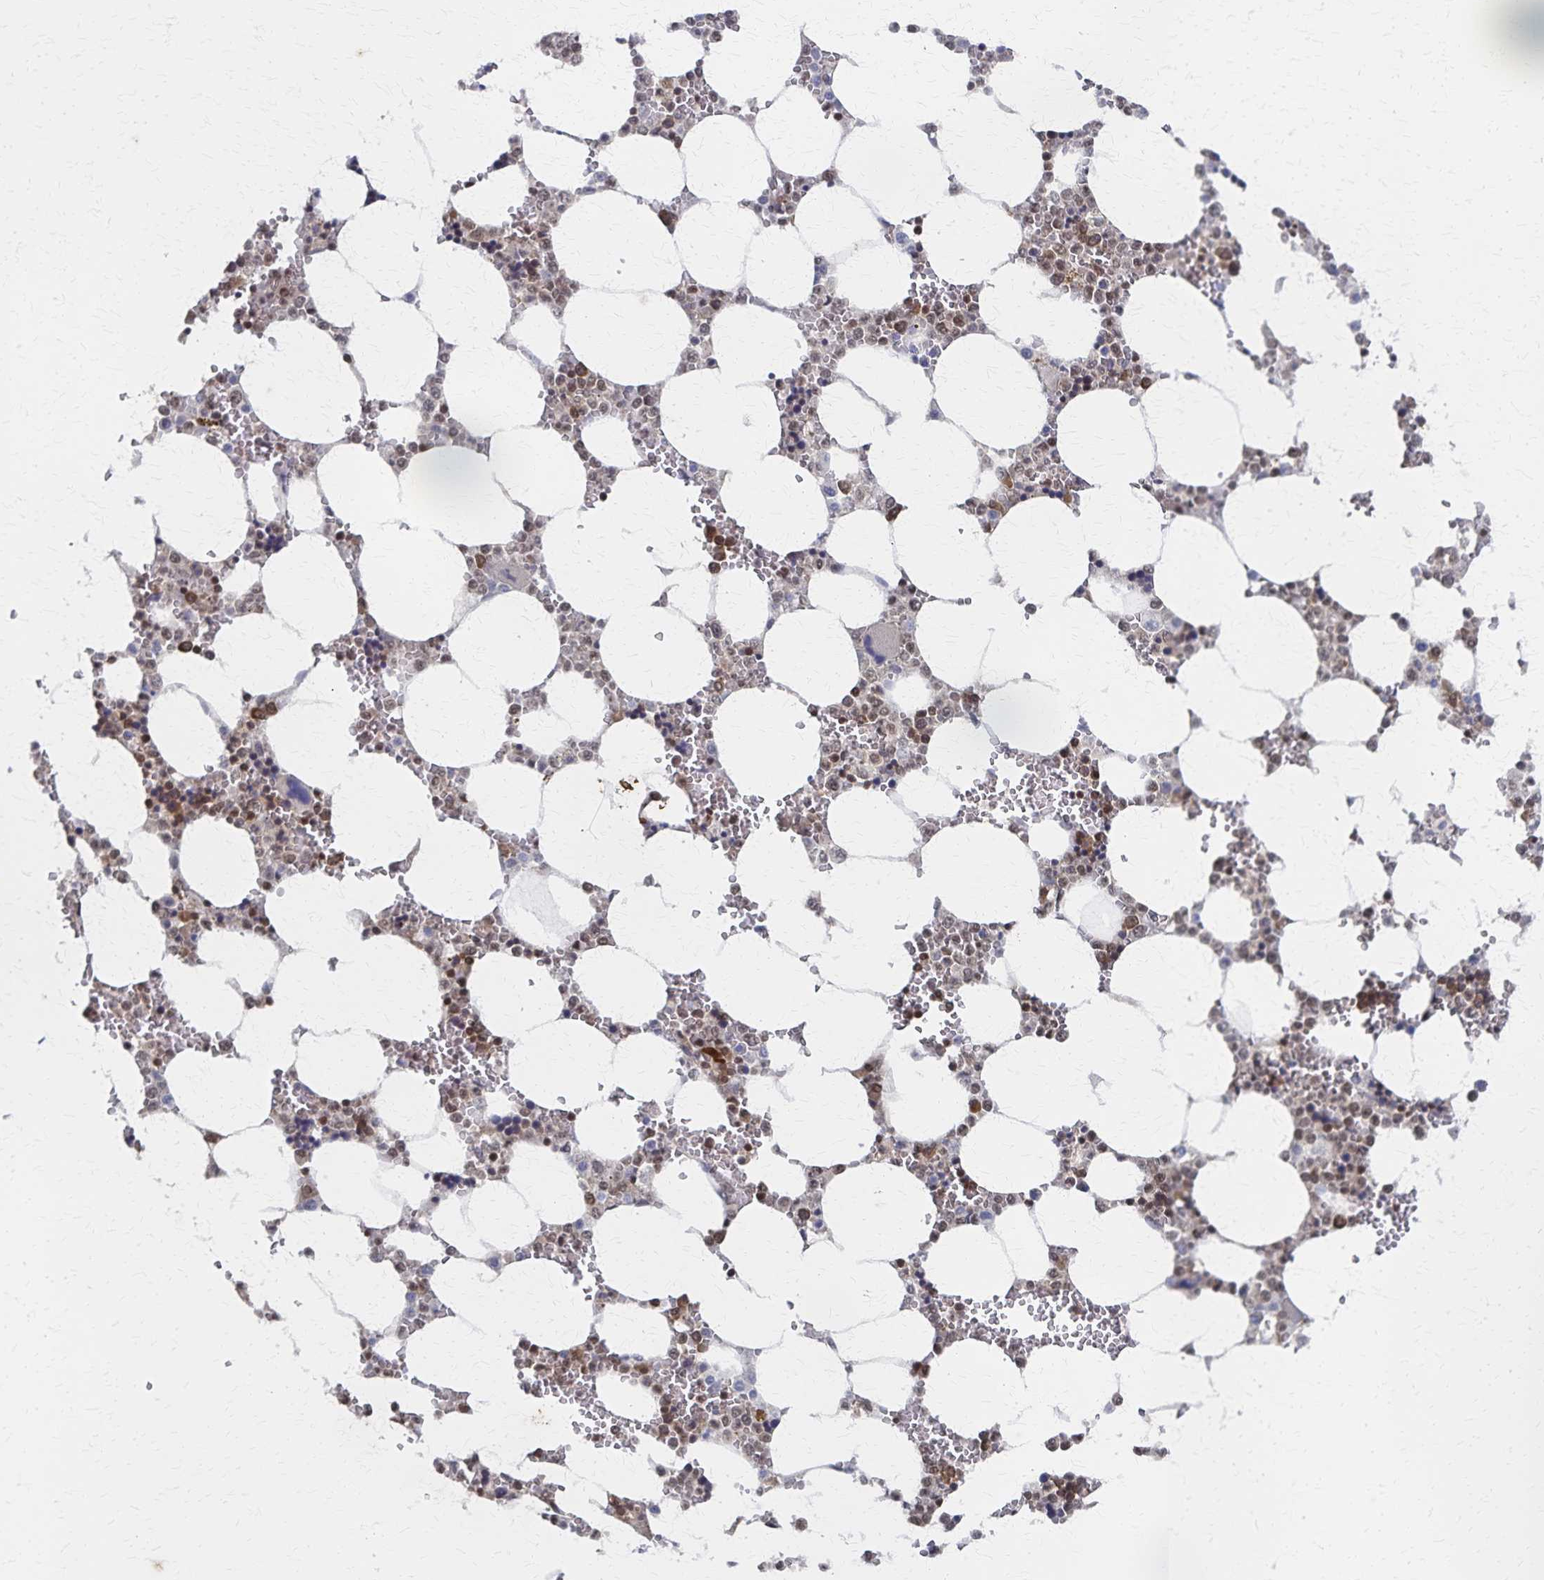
{"staining": {"intensity": "moderate", "quantity": "<25%", "location": "nuclear"}, "tissue": "bone marrow", "cell_type": "Hematopoietic cells", "image_type": "normal", "snomed": [{"axis": "morphology", "description": "Normal tissue, NOS"}, {"axis": "topography", "description": "Bone marrow"}], "caption": "Protein analysis of benign bone marrow reveals moderate nuclear expression in approximately <25% of hematopoietic cells.", "gene": "GTF2B", "patient": {"sex": "male", "age": 64}}